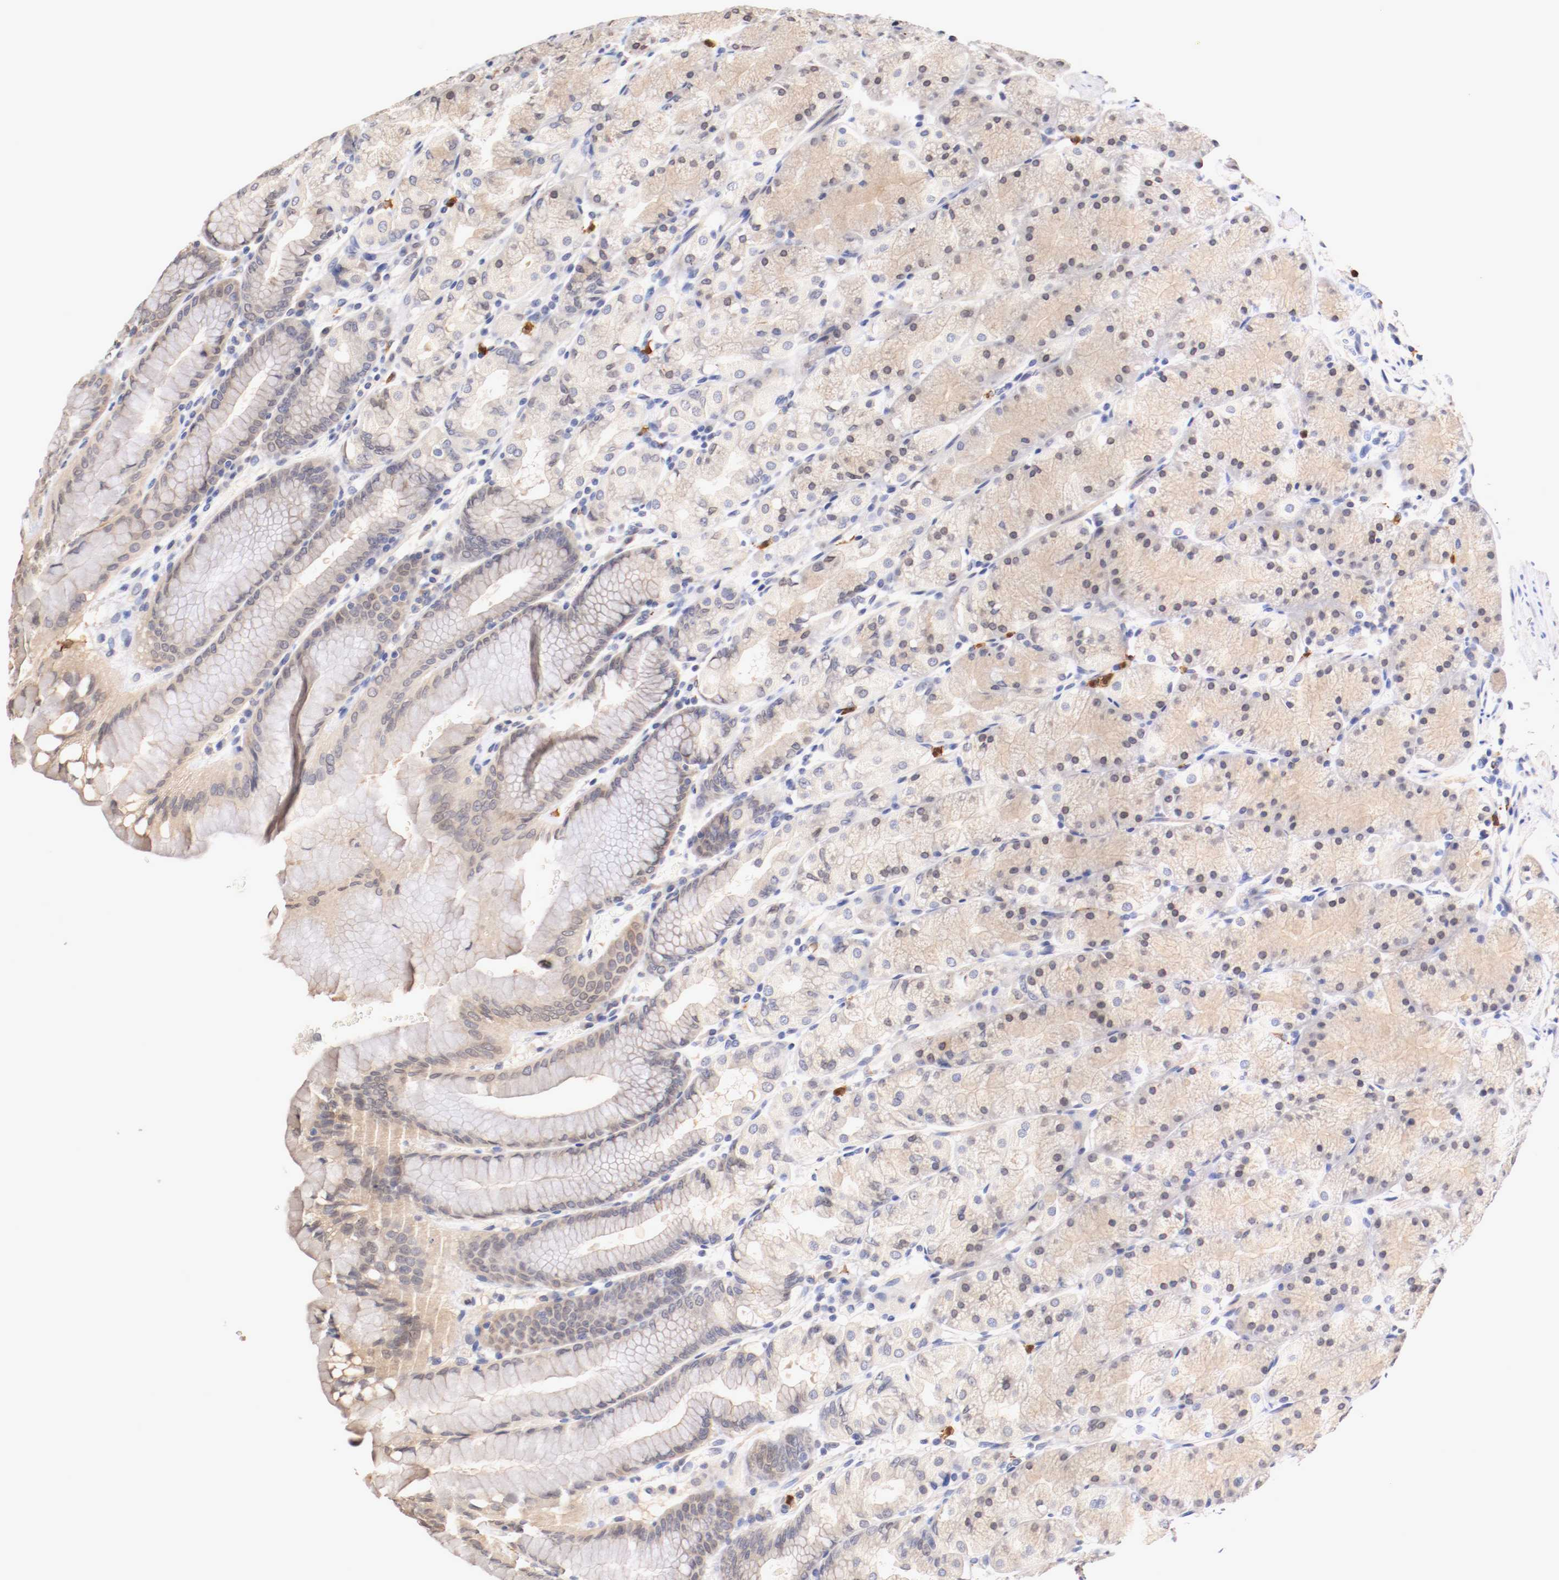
{"staining": {"intensity": "weak", "quantity": ">75%", "location": "cytoplasmic/membranous"}, "tissue": "stomach", "cell_type": "Glandular cells", "image_type": "normal", "snomed": [{"axis": "morphology", "description": "Normal tissue, NOS"}, {"axis": "topography", "description": "Stomach, upper"}, {"axis": "topography", "description": "Stomach"}], "caption": "The immunohistochemical stain shows weak cytoplasmic/membranous expression in glandular cells of benign stomach. (DAB IHC with brightfield microscopy, high magnification).", "gene": "CEBPE", "patient": {"sex": "male", "age": 76}}